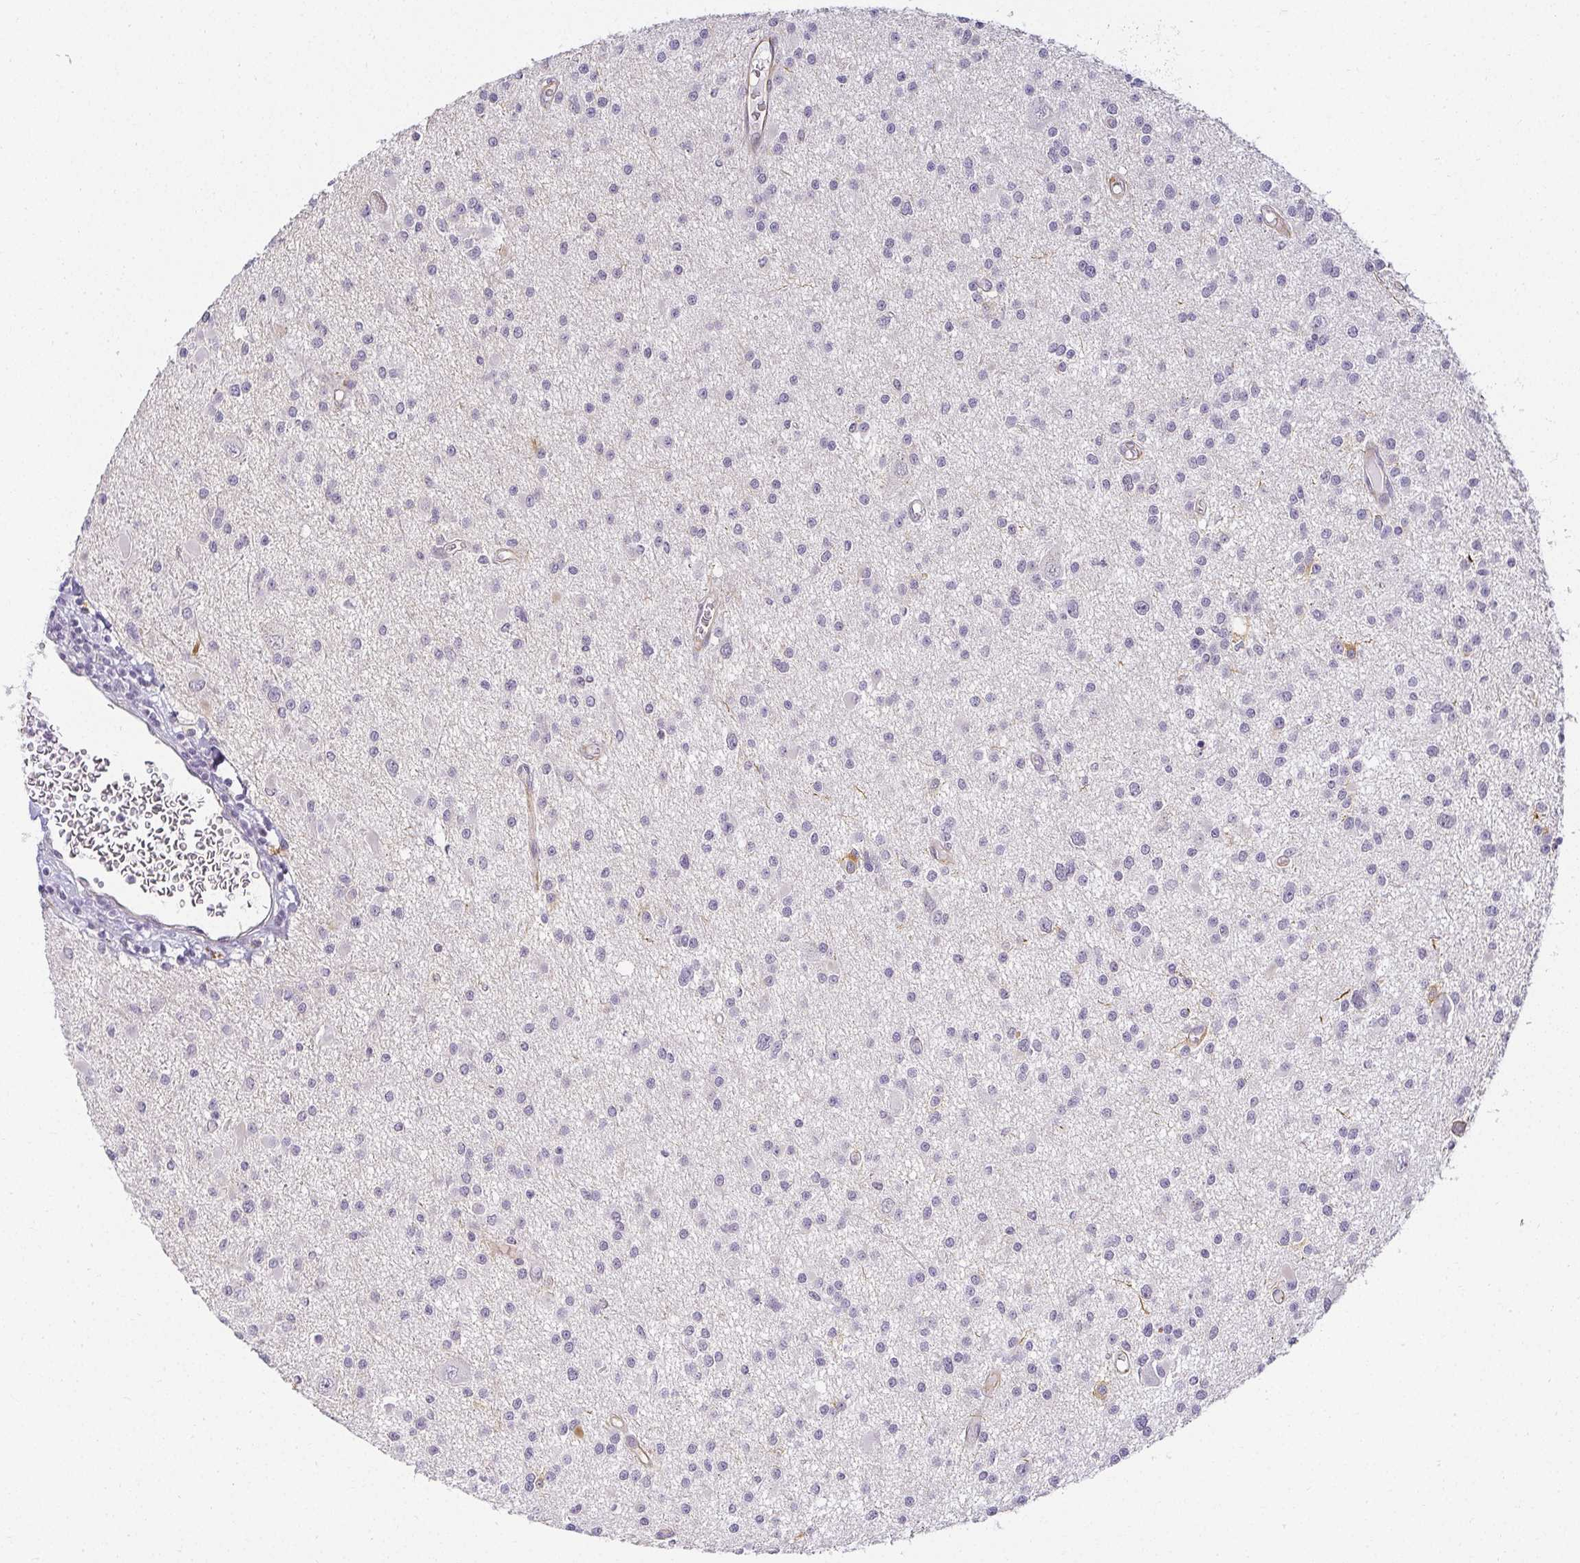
{"staining": {"intensity": "negative", "quantity": "none", "location": "none"}, "tissue": "glioma", "cell_type": "Tumor cells", "image_type": "cancer", "snomed": [{"axis": "morphology", "description": "Glioma, malignant, High grade"}, {"axis": "topography", "description": "Brain"}], "caption": "Malignant glioma (high-grade) was stained to show a protein in brown. There is no significant positivity in tumor cells.", "gene": "ACAN", "patient": {"sex": "male", "age": 54}}